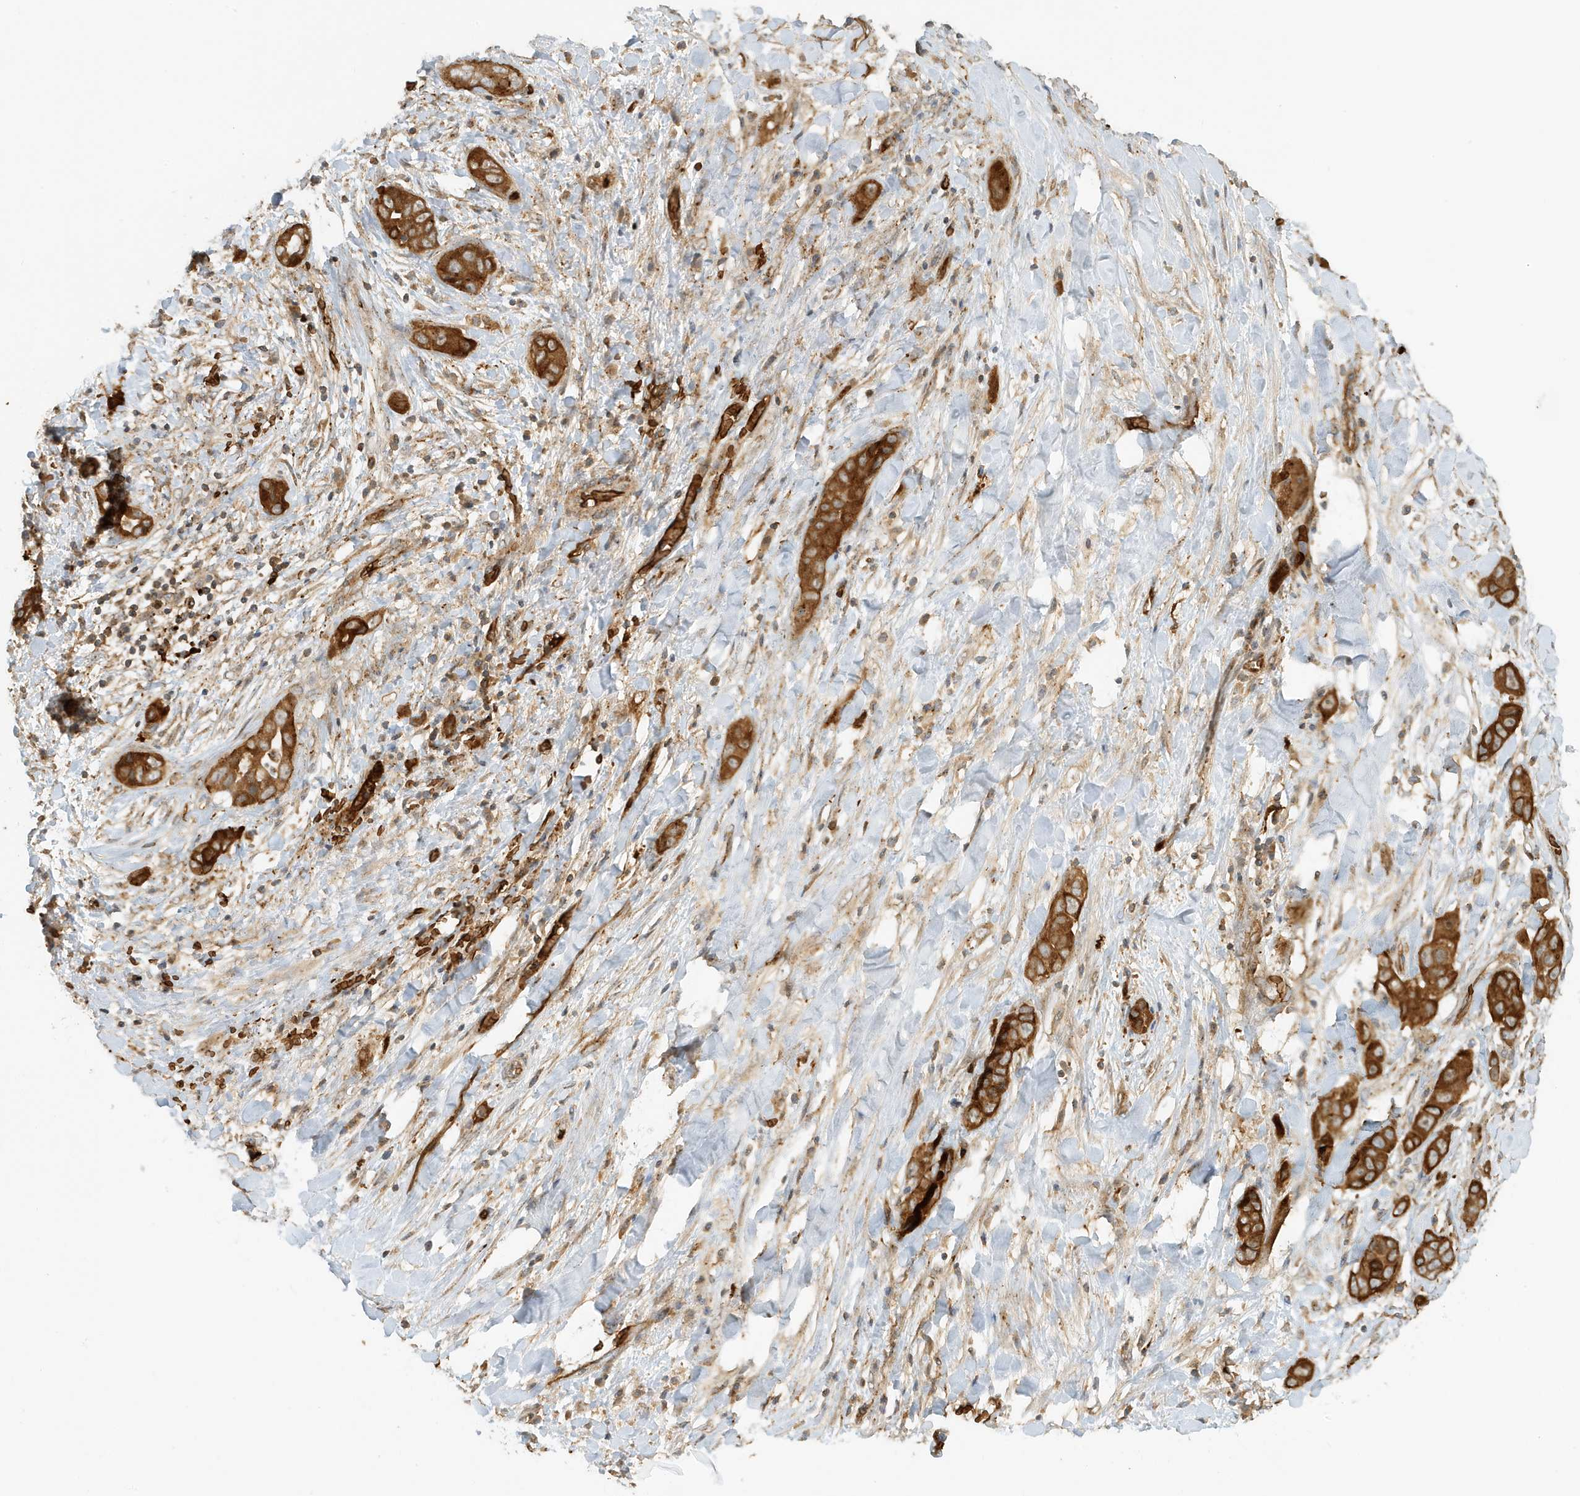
{"staining": {"intensity": "strong", "quantity": ">75%", "location": "cytoplasmic/membranous"}, "tissue": "liver cancer", "cell_type": "Tumor cells", "image_type": "cancer", "snomed": [{"axis": "morphology", "description": "Cholangiocarcinoma"}, {"axis": "topography", "description": "Liver"}], "caption": "The image displays staining of liver cholangiocarcinoma, revealing strong cytoplasmic/membranous protein expression (brown color) within tumor cells.", "gene": "FYCO1", "patient": {"sex": "female", "age": 52}}